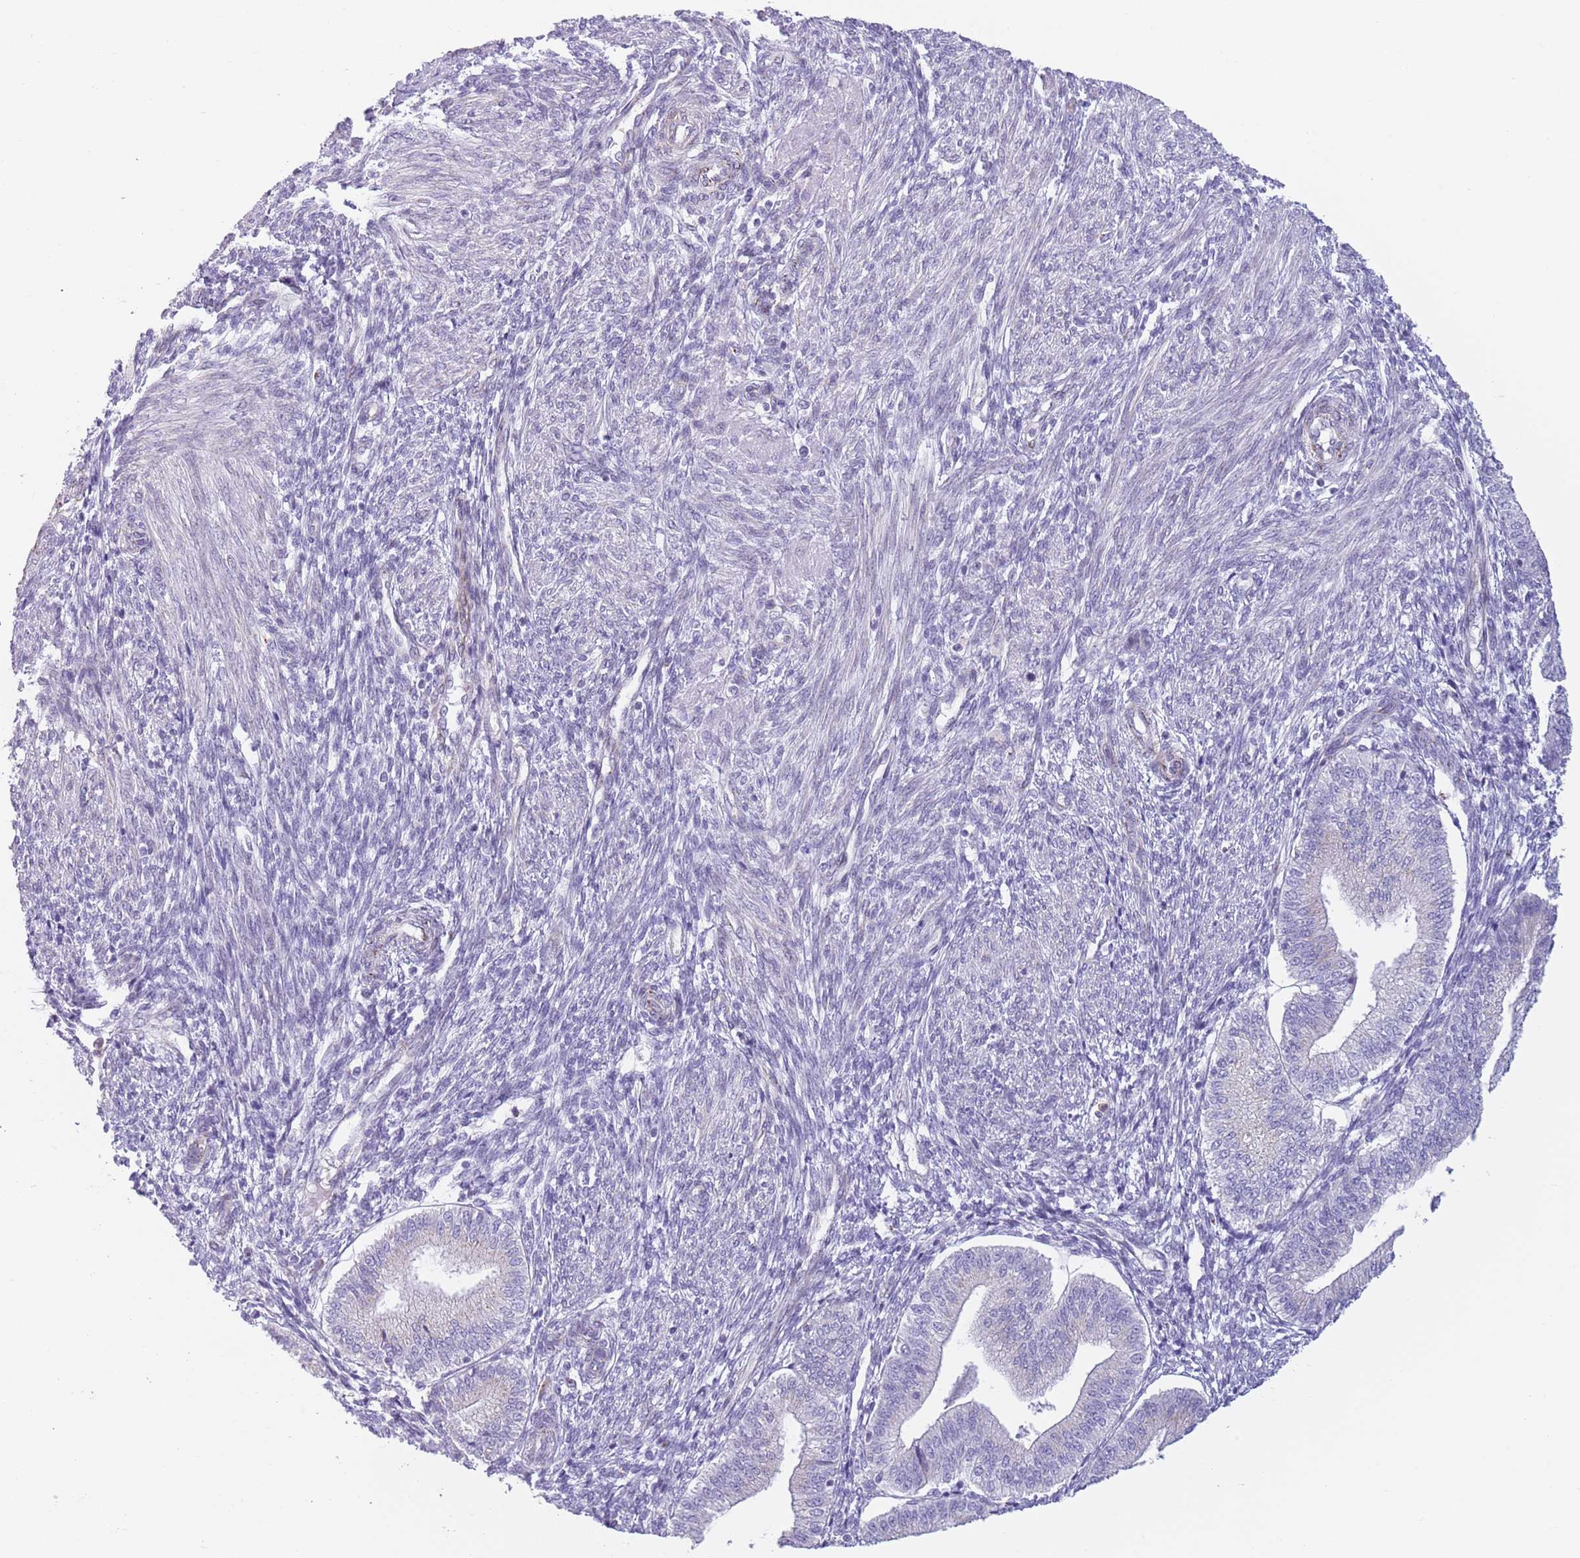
{"staining": {"intensity": "negative", "quantity": "none", "location": "none"}, "tissue": "endometrium", "cell_type": "Cells in endometrial stroma", "image_type": "normal", "snomed": [{"axis": "morphology", "description": "Normal tissue, NOS"}, {"axis": "topography", "description": "Endometrium"}], "caption": "This is an IHC photomicrograph of normal endometrium. There is no expression in cells in endometrial stroma.", "gene": "C20orf96", "patient": {"sex": "female", "age": 34}}